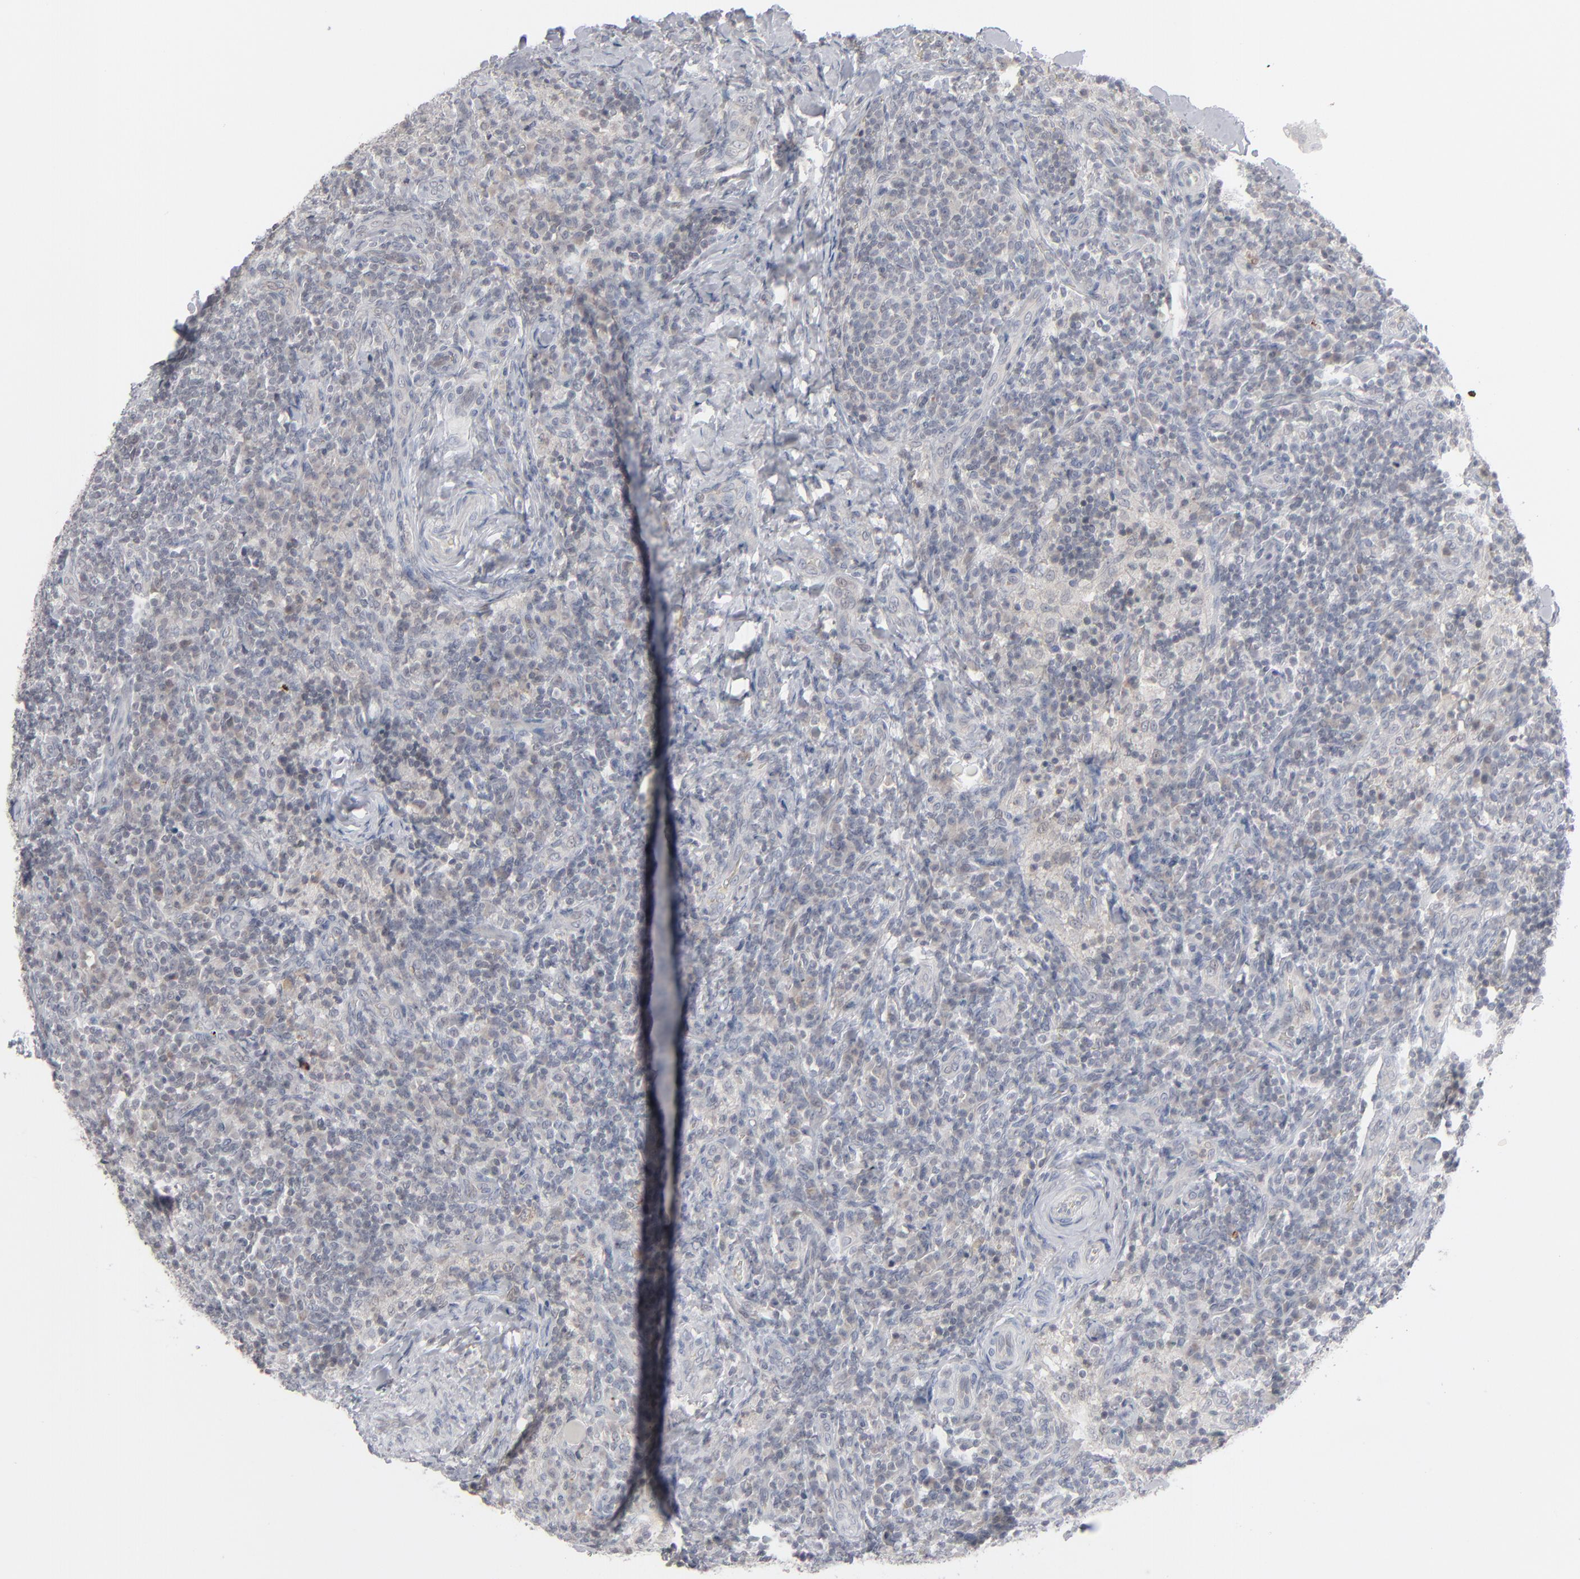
{"staining": {"intensity": "negative", "quantity": "none", "location": "none"}, "tissue": "lymph node", "cell_type": "Germinal center cells", "image_type": "normal", "snomed": [{"axis": "morphology", "description": "Normal tissue, NOS"}, {"axis": "morphology", "description": "Inflammation, NOS"}, {"axis": "topography", "description": "Lymph node"}], "caption": "A photomicrograph of lymph node stained for a protein shows no brown staining in germinal center cells.", "gene": "POF1B", "patient": {"sex": "male", "age": 46}}